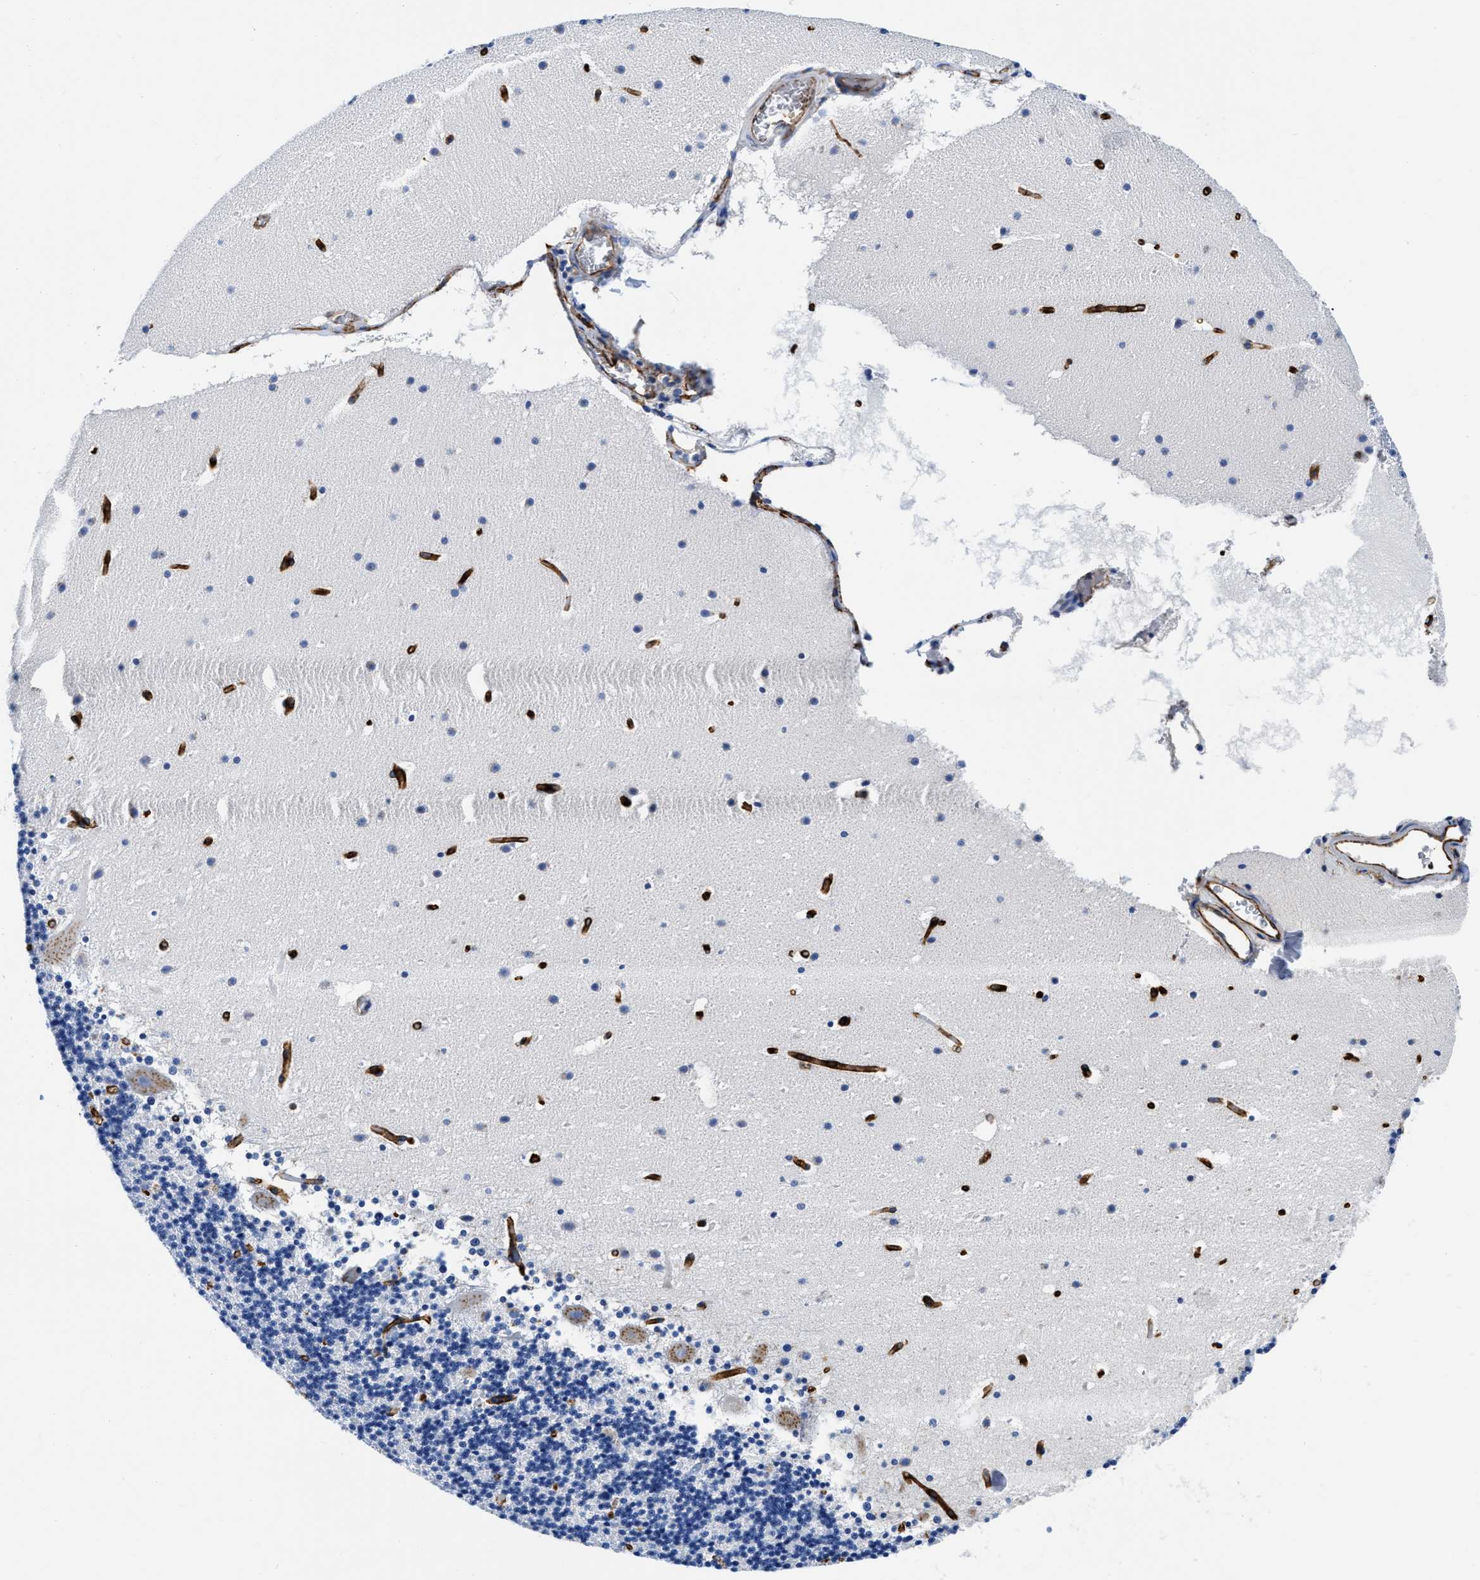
{"staining": {"intensity": "negative", "quantity": "none", "location": "none"}, "tissue": "cerebellum", "cell_type": "Cells in granular layer", "image_type": "normal", "snomed": [{"axis": "morphology", "description": "Normal tissue, NOS"}, {"axis": "topography", "description": "Cerebellum"}], "caption": "Human cerebellum stained for a protein using immunohistochemistry reveals no staining in cells in granular layer.", "gene": "TVP23B", "patient": {"sex": "male", "age": 45}}